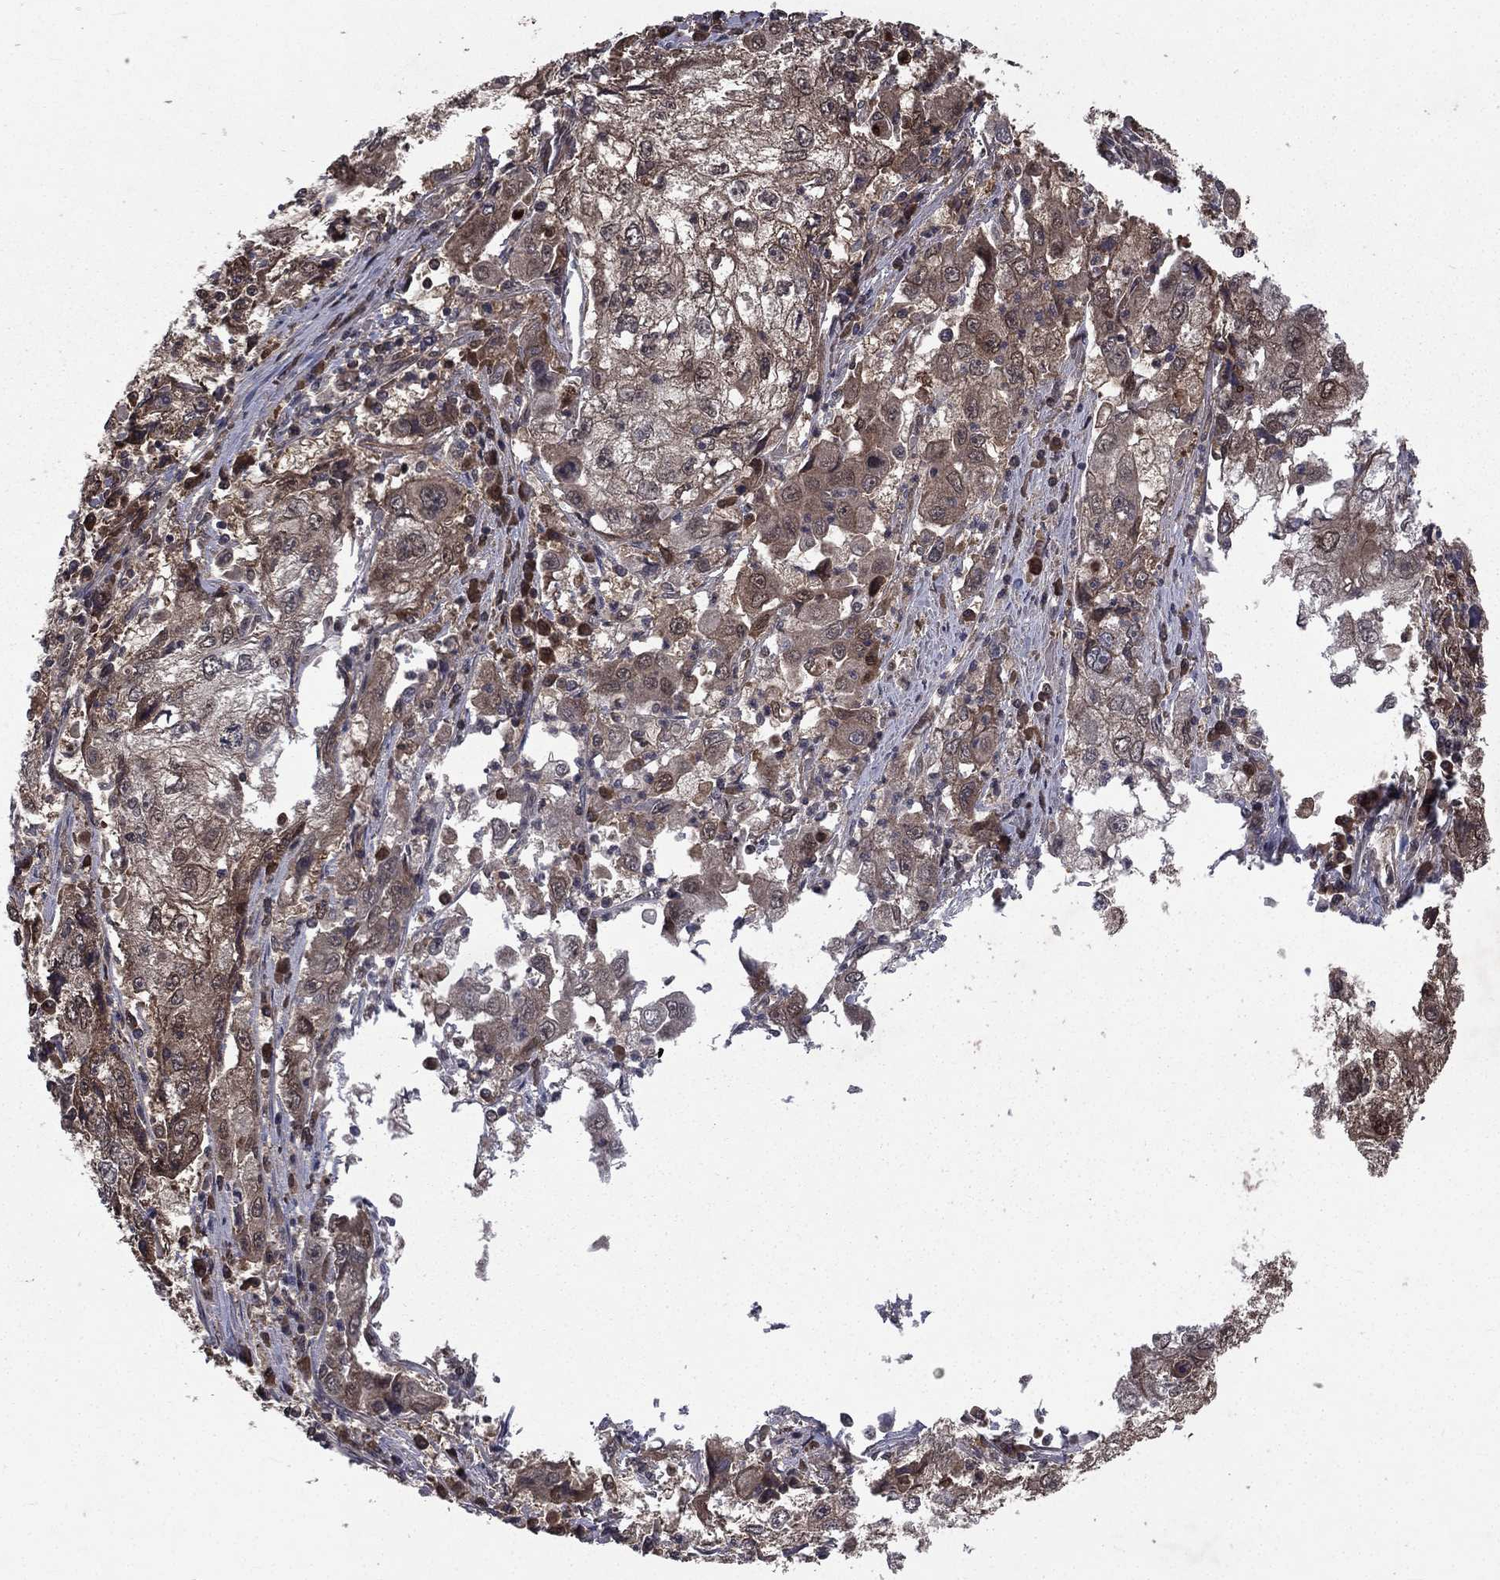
{"staining": {"intensity": "weak", "quantity": "<25%", "location": "cytoplasmic/membranous"}, "tissue": "cervical cancer", "cell_type": "Tumor cells", "image_type": "cancer", "snomed": [{"axis": "morphology", "description": "Squamous cell carcinoma, NOS"}, {"axis": "topography", "description": "Cervix"}], "caption": "Immunohistochemical staining of cervical cancer displays no significant expression in tumor cells.", "gene": "FGD1", "patient": {"sex": "female", "age": 36}}